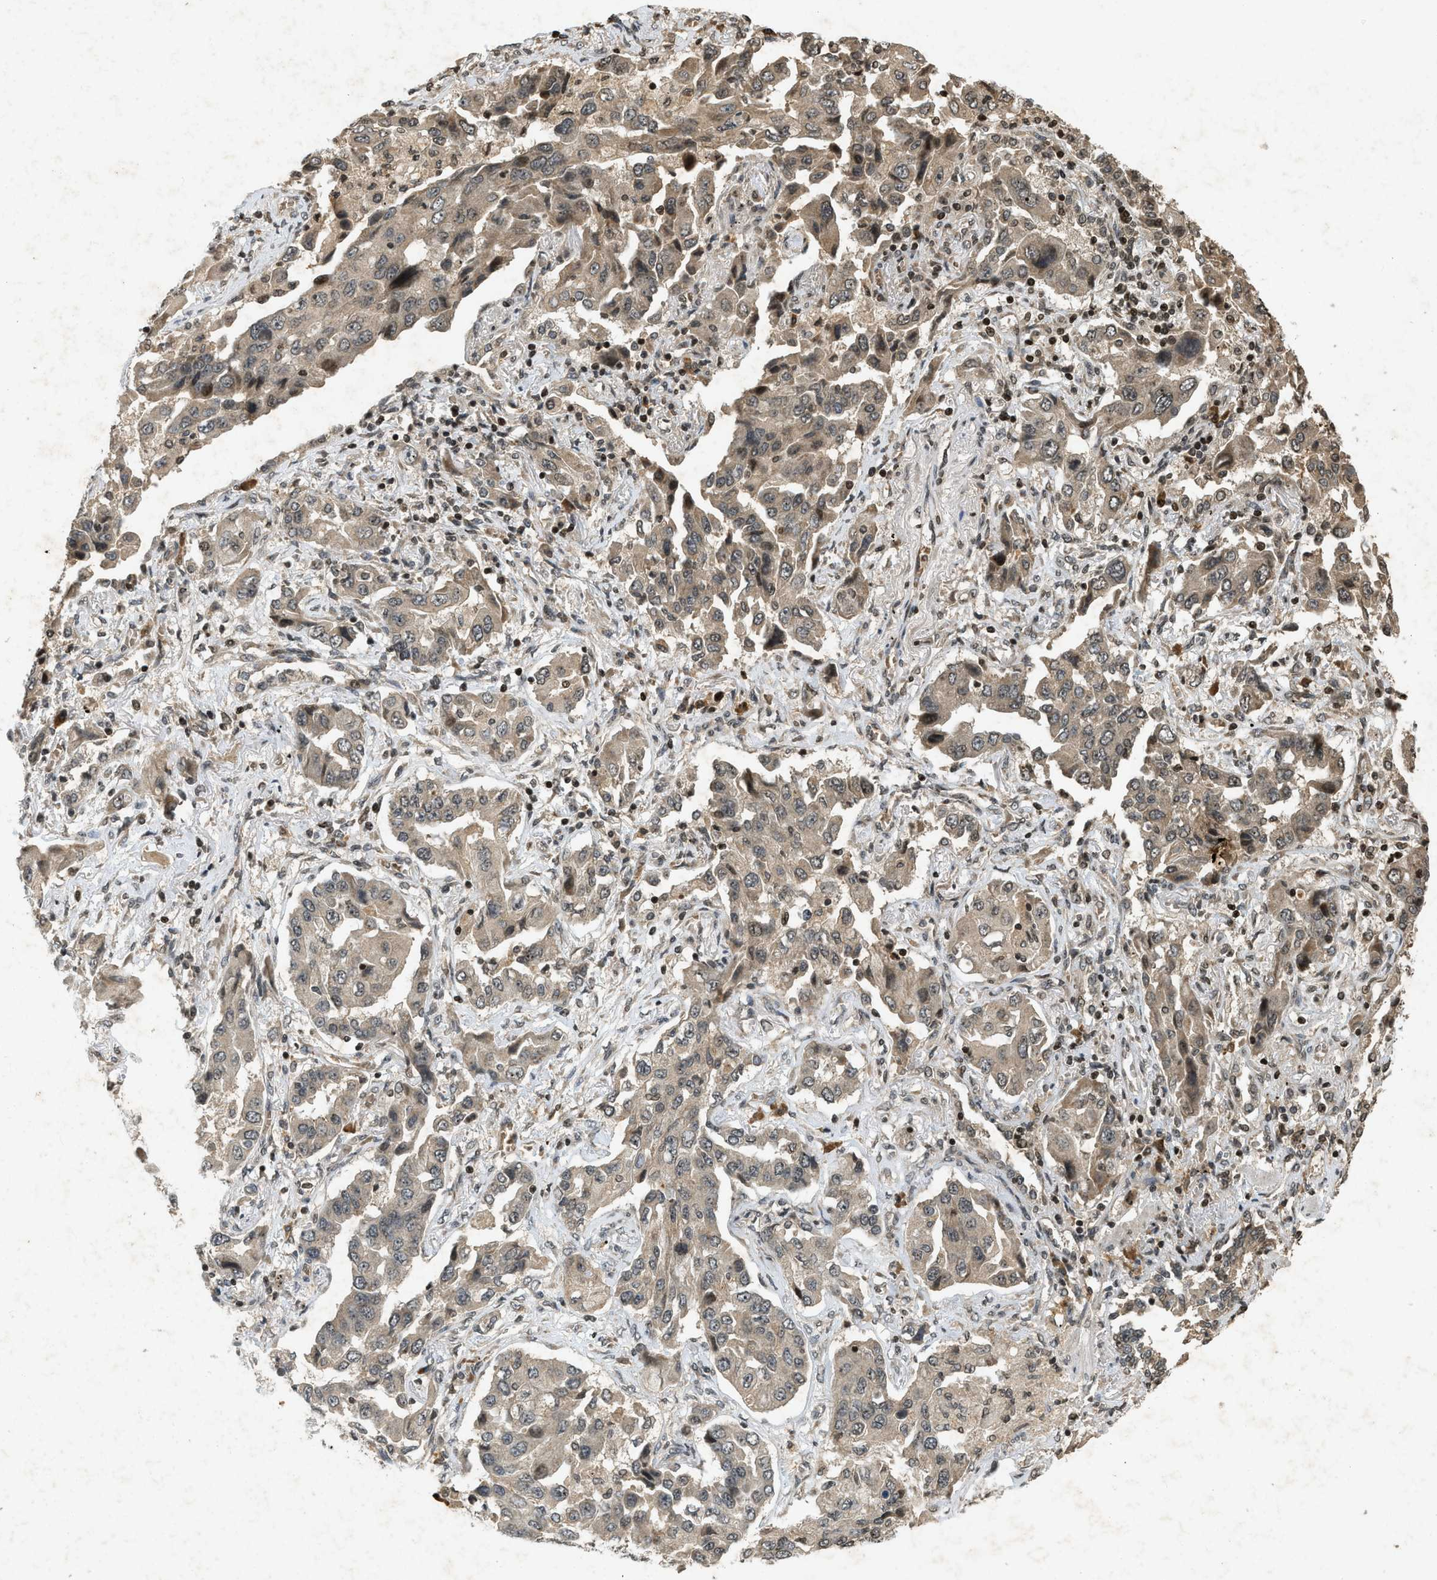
{"staining": {"intensity": "moderate", "quantity": "25%-75%", "location": "cytoplasmic/membranous"}, "tissue": "lung cancer", "cell_type": "Tumor cells", "image_type": "cancer", "snomed": [{"axis": "morphology", "description": "Adenocarcinoma, NOS"}, {"axis": "topography", "description": "Lung"}], "caption": "About 25%-75% of tumor cells in human adenocarcinoma (lung) reveal moderate cytoplasmic/membranous protein positivity as visualized by brown immunohistochemical staining.", "gene": "SIAH1", "patient": {"sex": "female", "age": 65}}